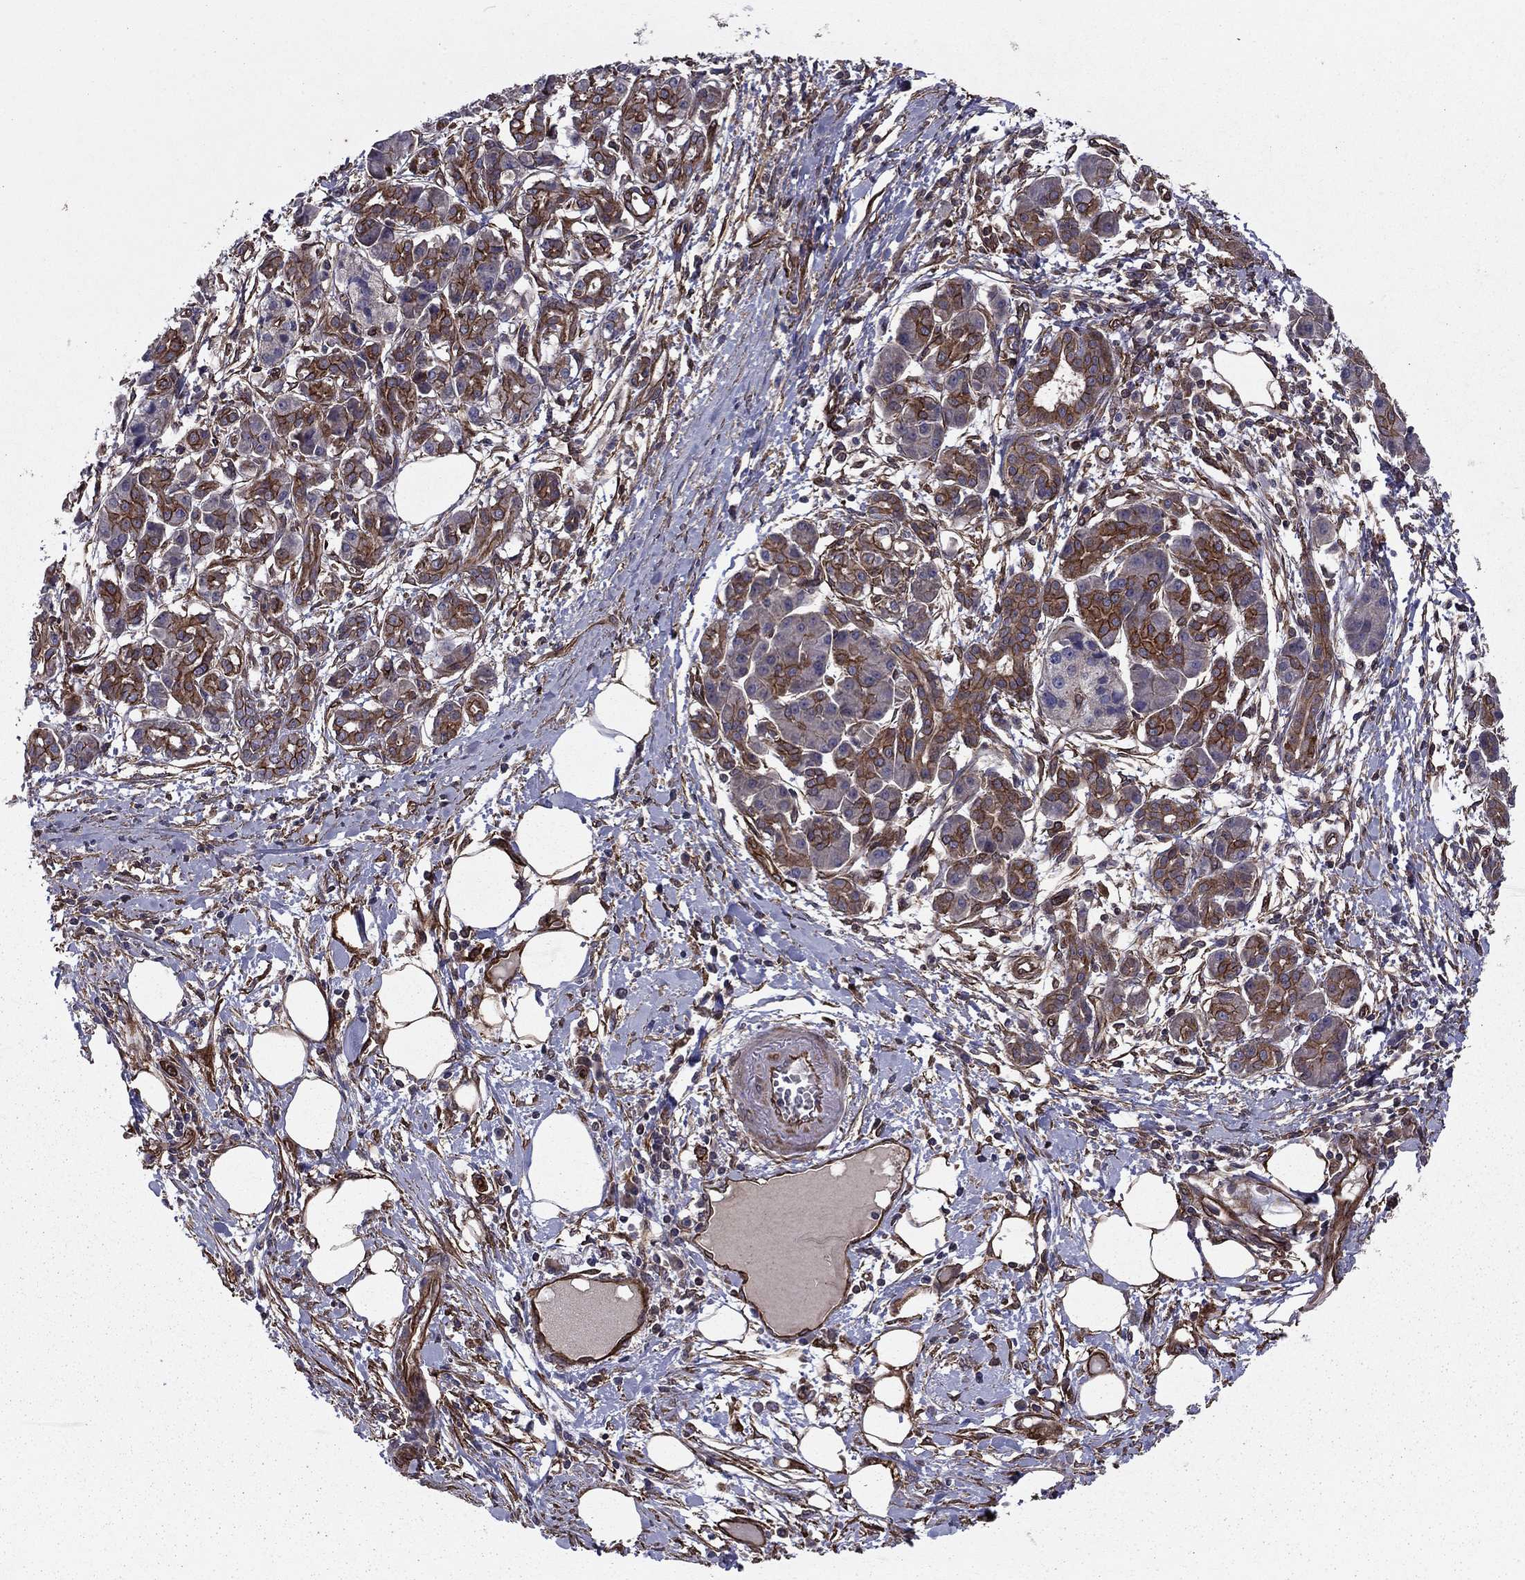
{"staining": {"intensity": "strong", "quantity": "25%-75%", "location": "cytoplasmic/membranous"}, "tissue": "pancreatic cancer", "cell_type": "Tumor cells", "image_type": "cancer", "snomed": [{"axis": "morphology", "description": "Adenocarcinoma, NOS"}, {"axis": "topography", "description": "Pancreas"}], "caption": "High-power microscopy captured an immunohistochemistry (IHC) photomicrograph of pancreatic cancer (adenocarcinoma), revealing strong cytoplasmic/membranous staining in approximately 25%-75% of tumor cells.", "gene": "SHMT1", "patient": {"sex": "male", "age": 72}}